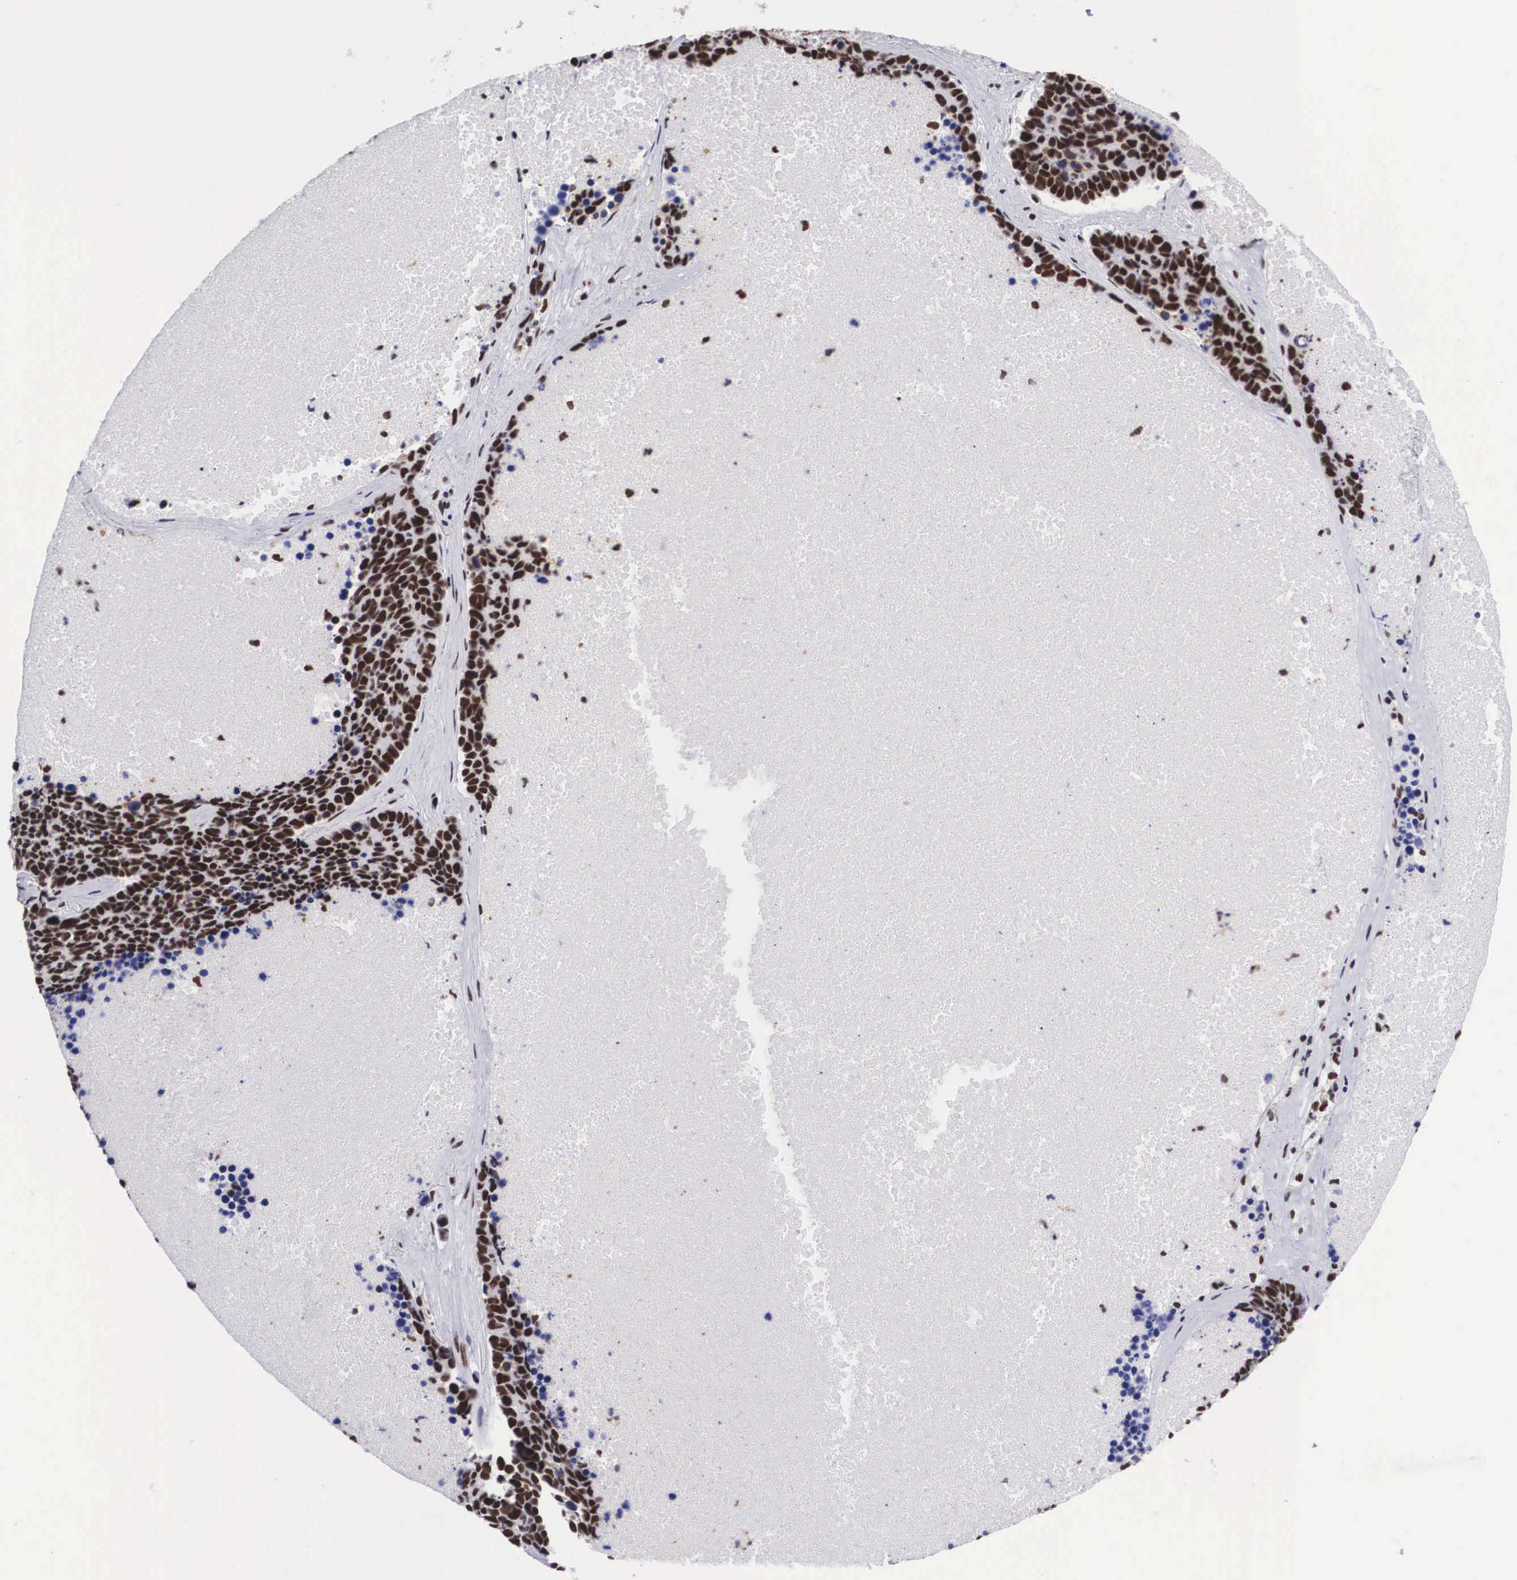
{"staining": {"intensity": "moderate", "quantity": ">75%", "location": "nuclear"}, "tissue": "lung cancer", "cell_type": "Tumor cells", "image_type": "cancer", "snomed": [{"axis": "morphology", "description": "Neoplasm, malignant, NOS"}, {"axis": "topography", "description": "Lung"}], "caption": "Lung cancer was stained to show a protein in brown. There is medium levels of moderate nuclear positivity in approximately >75% of tumor cells. Nuclei are stained in blue.", "gene": "SF3A1", "patient": {"sex": "female", "age": 75}}